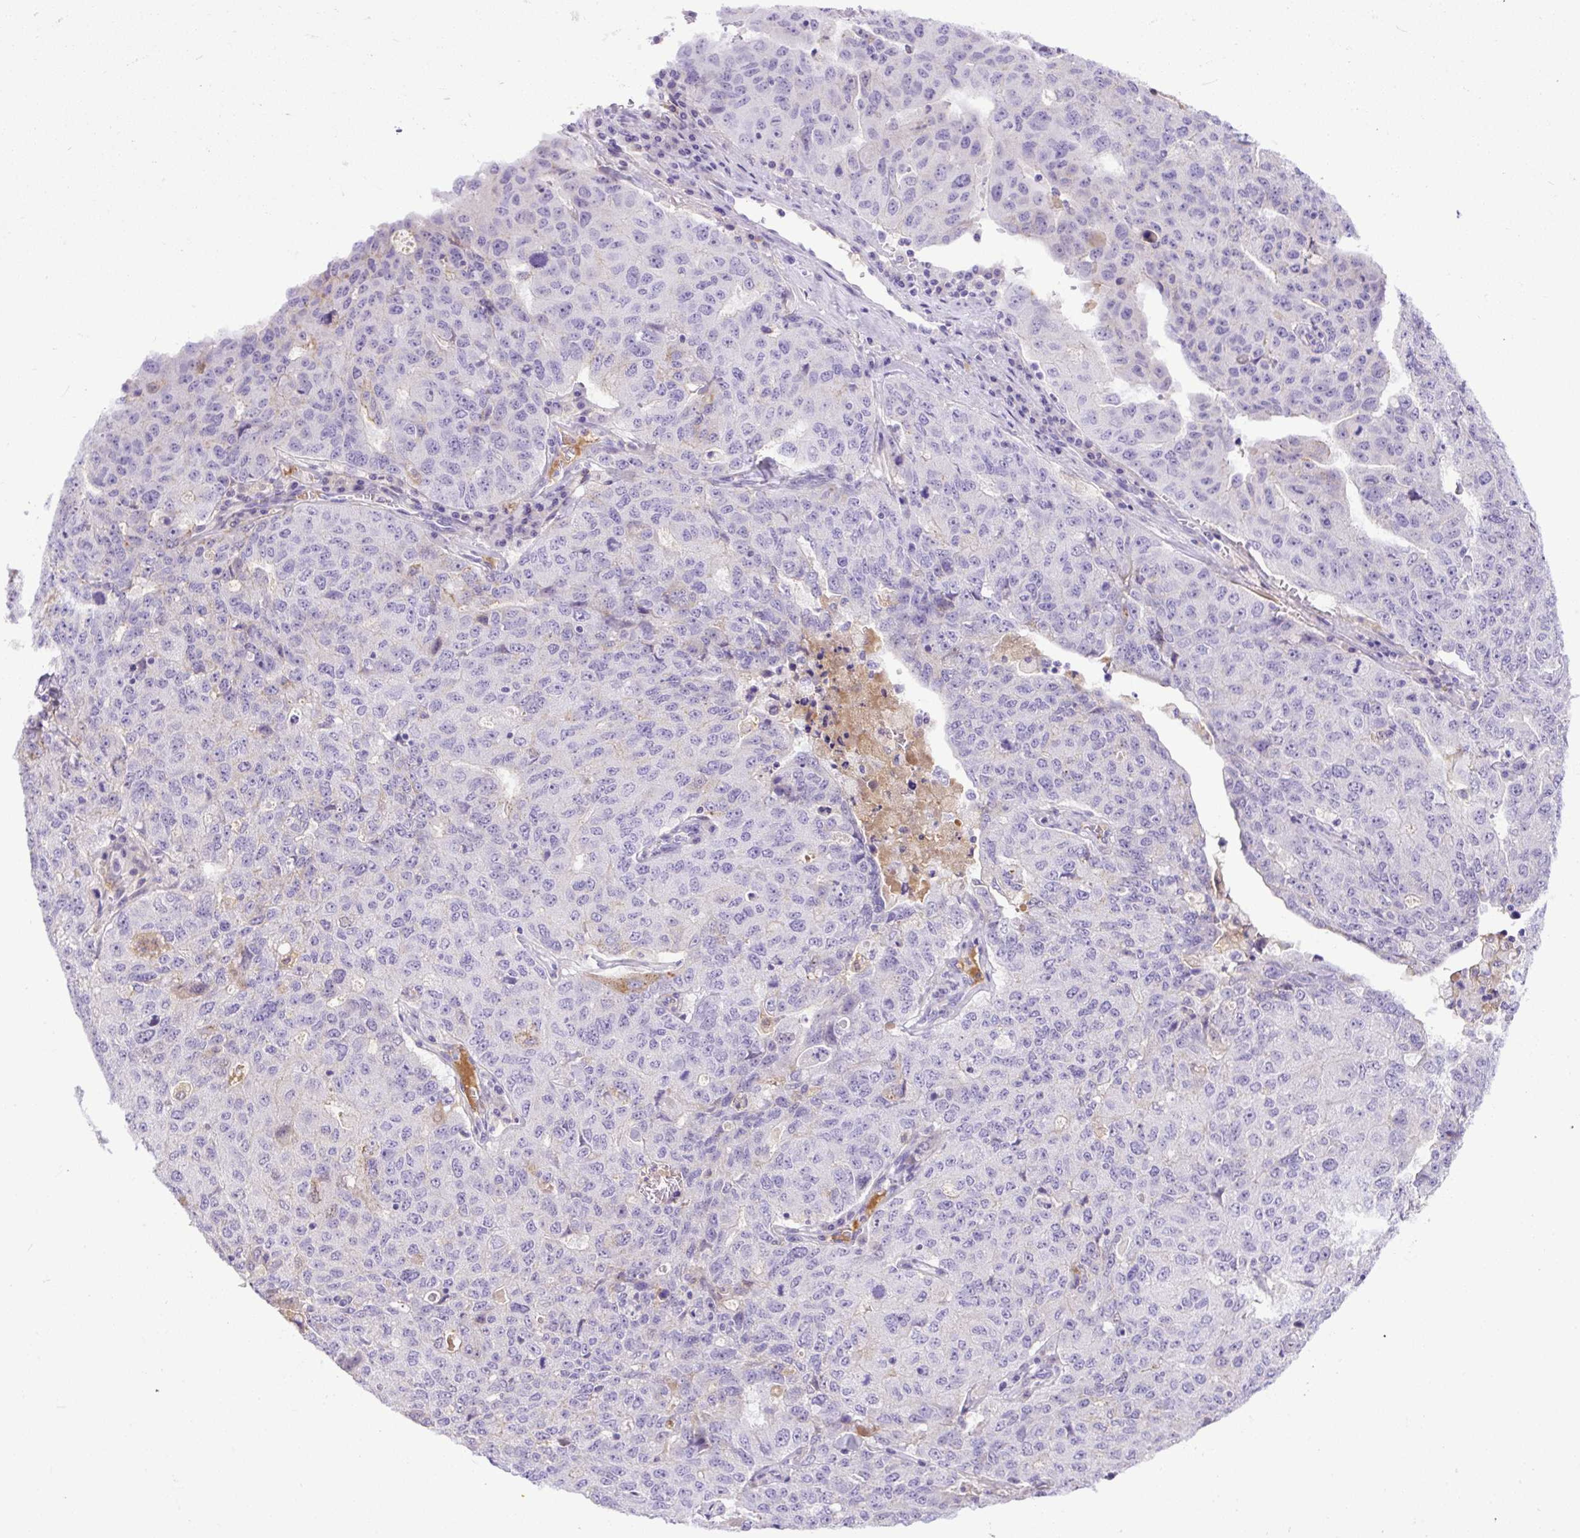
{"staining": {"intensity": "negative", "quantity": "none", "location": "none"}, "tissue": "ovarian cancer", "cell_type": "Tumor cells", "image_type": "cancer", "snomed": [{"axis": "morphology", "description": "Carcinoma, endometroid"}, {"axis": "topography", "description": "Ovary"}], "caption": "Ovarian cancer (endometroid carcinoma) was stained to show a protein in brown. There is no significant positivity in tumor cells.", "gene": "SPTBN5", "patient": {"sex": "female", "age": 62}}